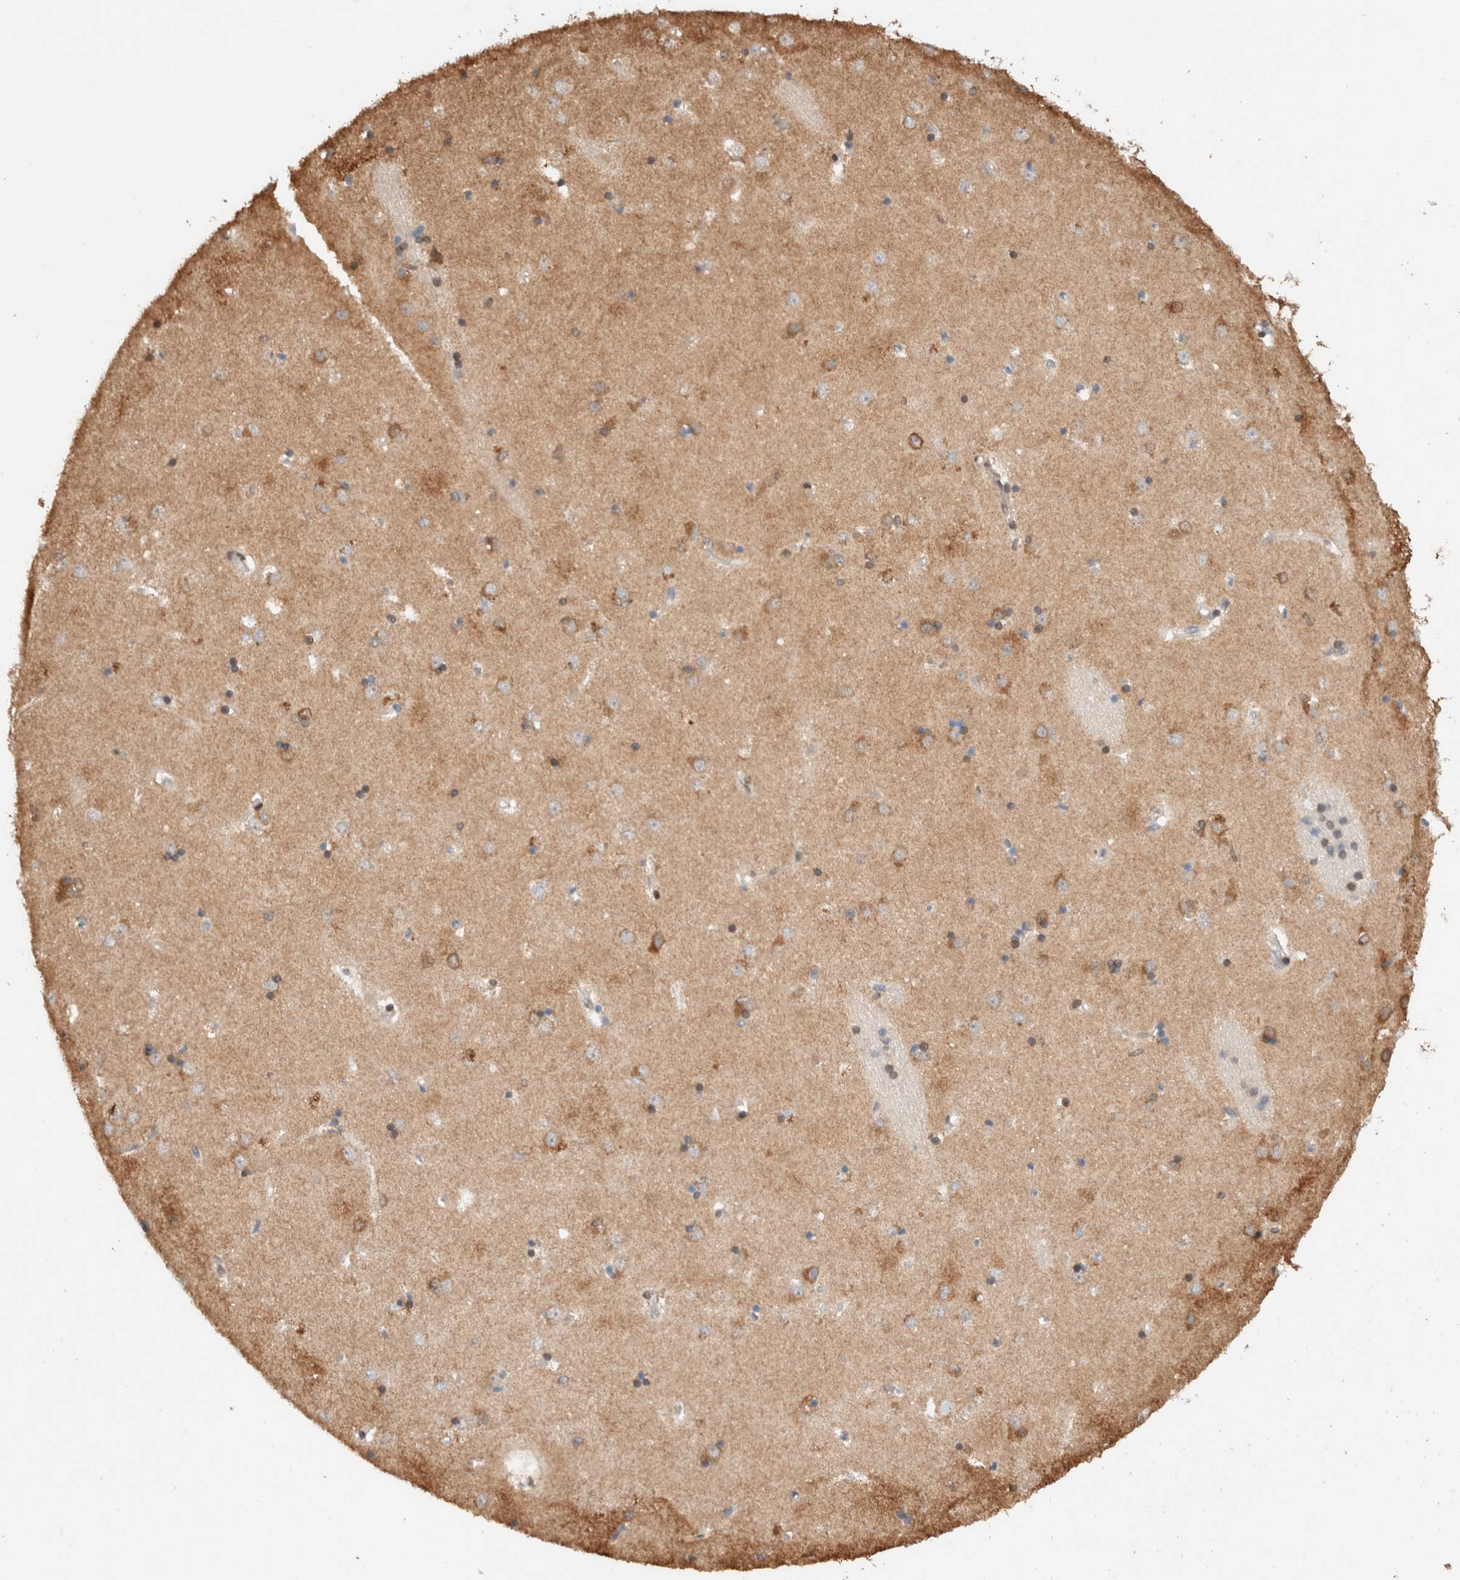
{"staining": {"intensity": "moderate", "quantity": ">75%", "location": "cytoplasmic/membranous,nuclear"}, "tissue": "caudate", "cell_type": "Glial cells", "image_type": "normal", "snomed": [{"axis": "morphology", "description": "Normal tissue, NOS"}, {"axis": "topography", "description": "Lateral ventricle wall"}], "caption": "About >75% of glial cells in benign human caudate reveal moderate cytoplasmic/membranous,nuclear protein expression as visualized by brown immunohistochemical staining.", "gene": "TPR", "patient": {"sex": "male", "age": 45}}